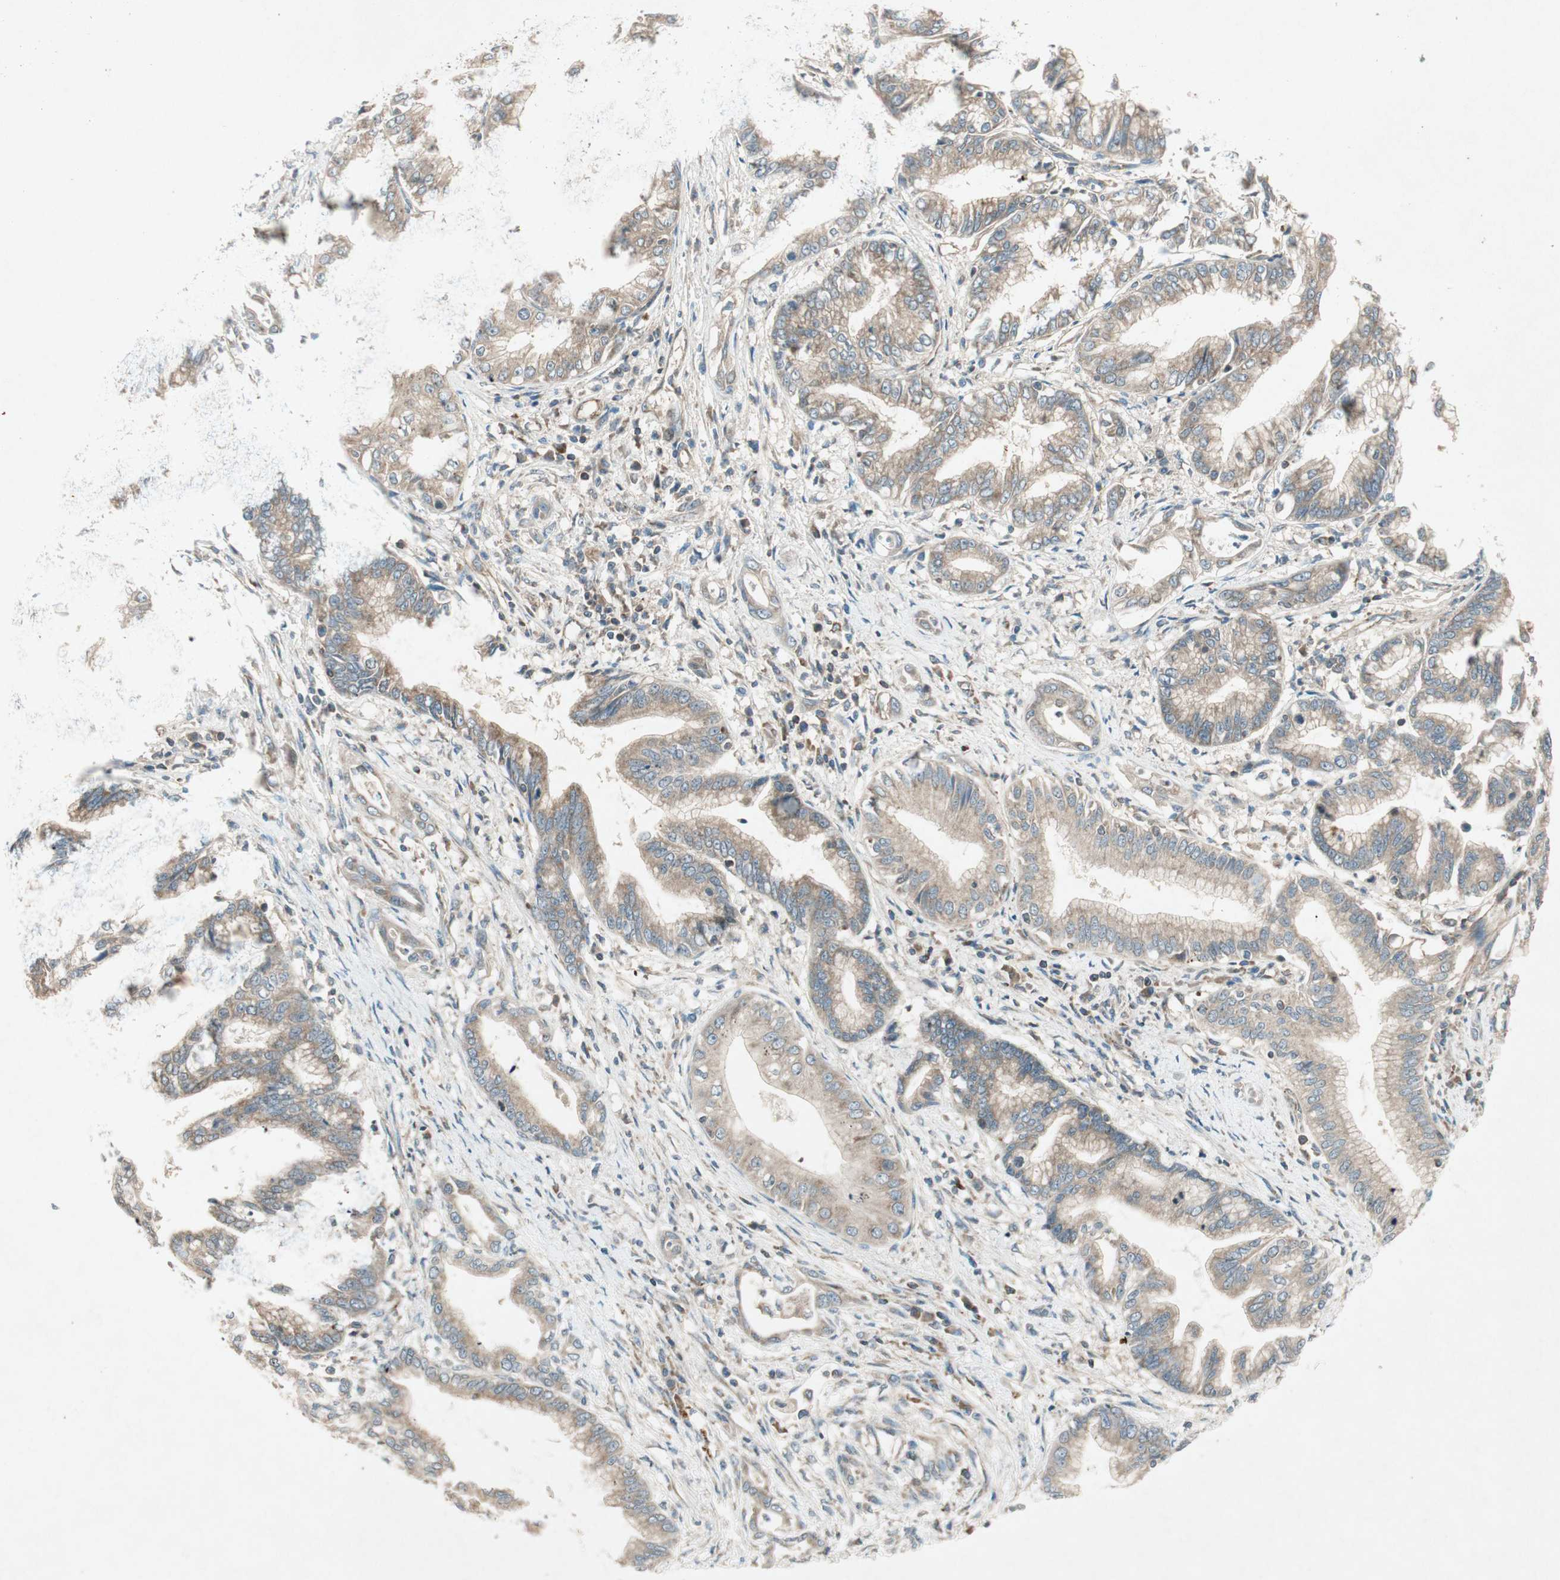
{"staining": {"intensity": "weak", "quantity": ">75%", "location": "cytoplasmic/membranous"}, "tissue": "pancreatic cancer", "cell_type": "Tumor cells", "image_type": "cancer", "snomed": [{"axis": "morphology", "description": "Adenocarcinoma, NOS"}, {"axis": "topography", "description": "Pancreas"}], "caption": "Pancreatic cancer stained for a protein exhibits weak cytoplasmic/membranous positivity in tumor cells.", "gene": "CHADL", "patient": {"sex": "female", "age": 64}}